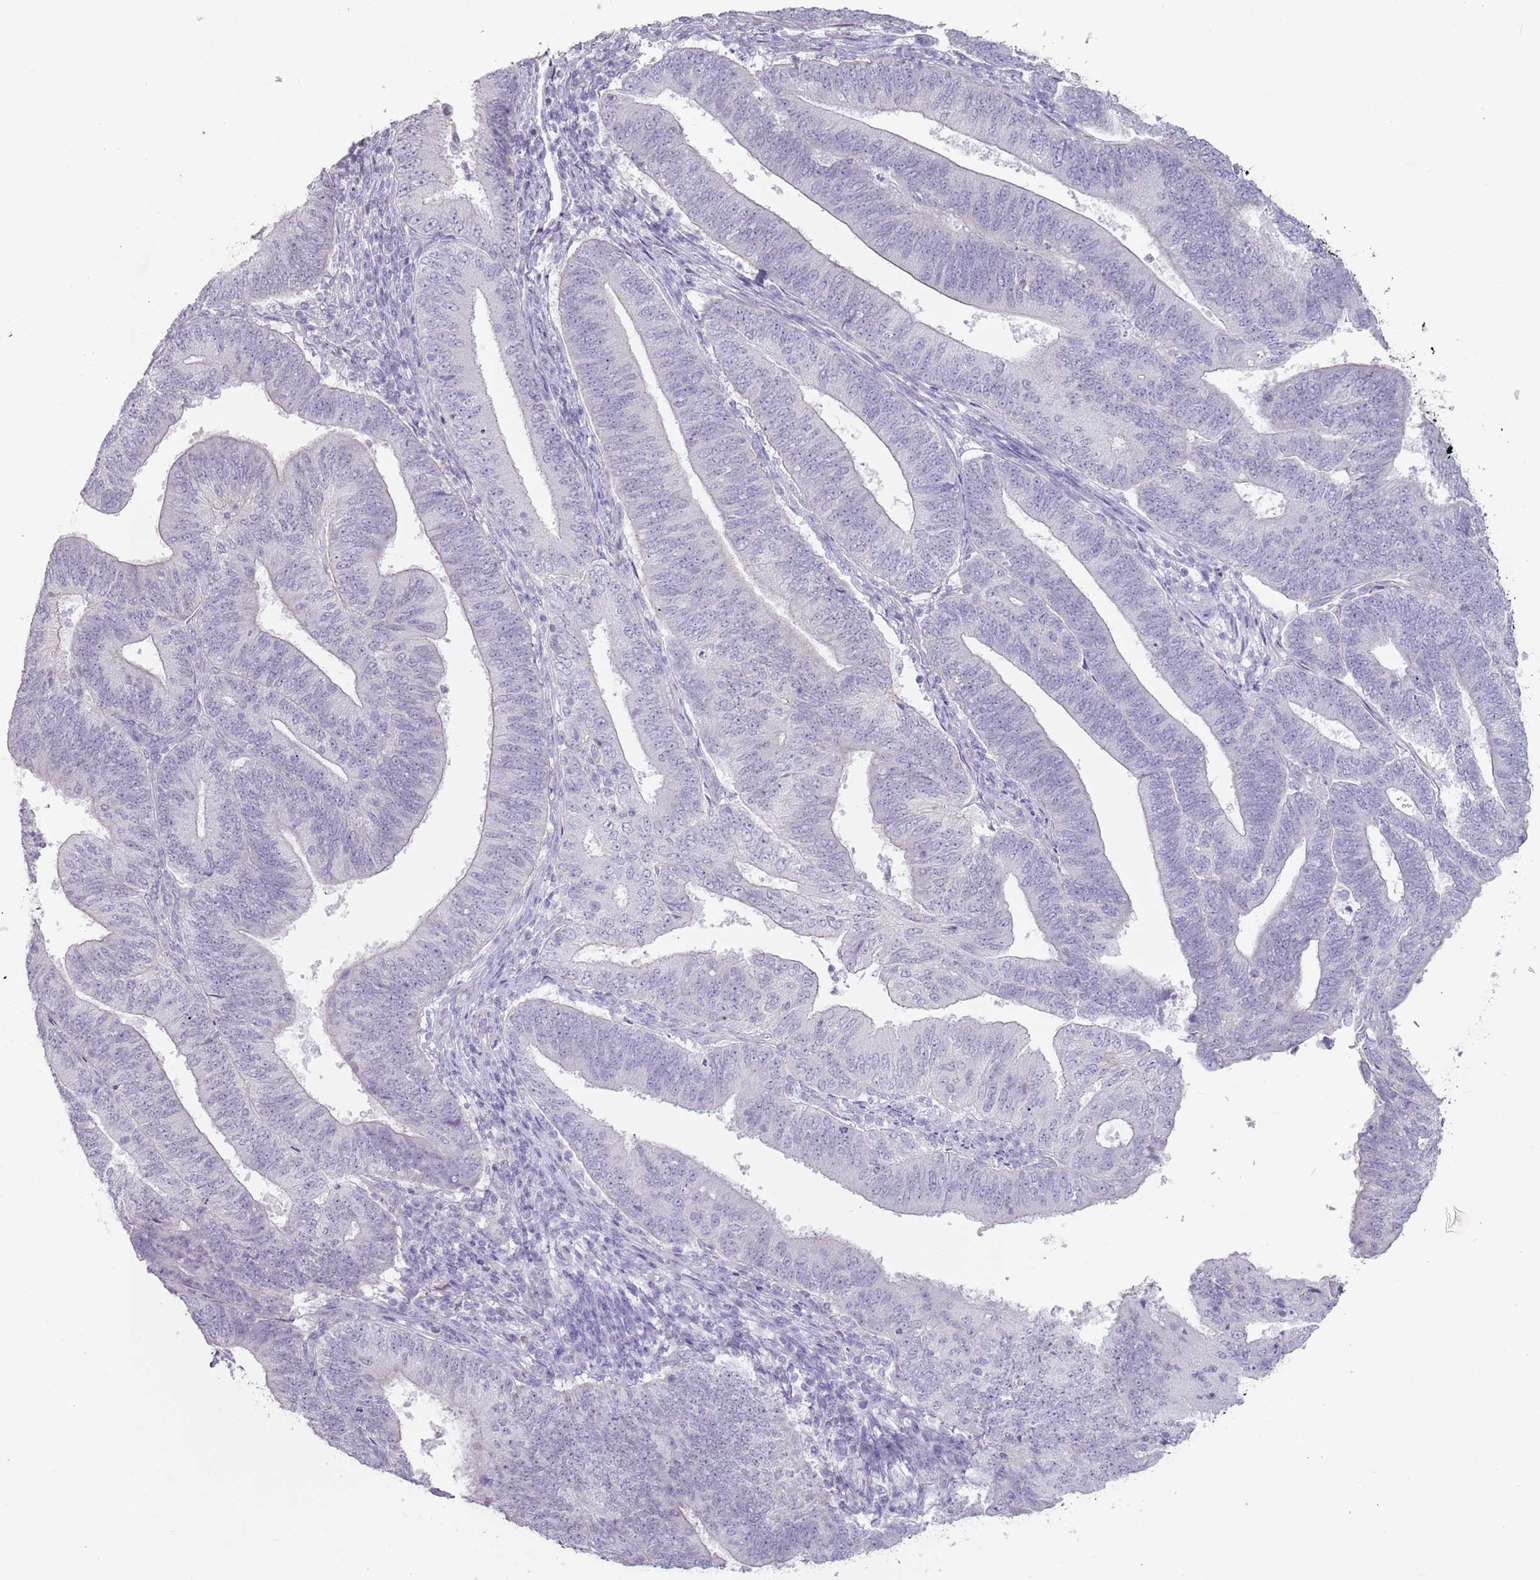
{"staining": {"intensity": "negative", "quantity": "none", "location": "none"}, "tissue": "endometrial cancer", "cell_type": "Tumor cells", "image_type": "cancer", "snomed": [{"axis": "morphology", "description": "Adenocarcinoma, NOS"}, {"axis": "topography", "description": "Endometrium"}], "caption": "Adenocarcinoma (endometrial) was stained to show a protein in brown. There is no significant positivity in tumor cells. The staining was performed using DAB (3,3'-diaminobenzidine) to visualize the protein expression in brown, while the nuclei were stained in blue with hematoxylin (Magnification: 20x).", "gene": "ZNF584", "patient": {"sex": "female", "age": 70}}